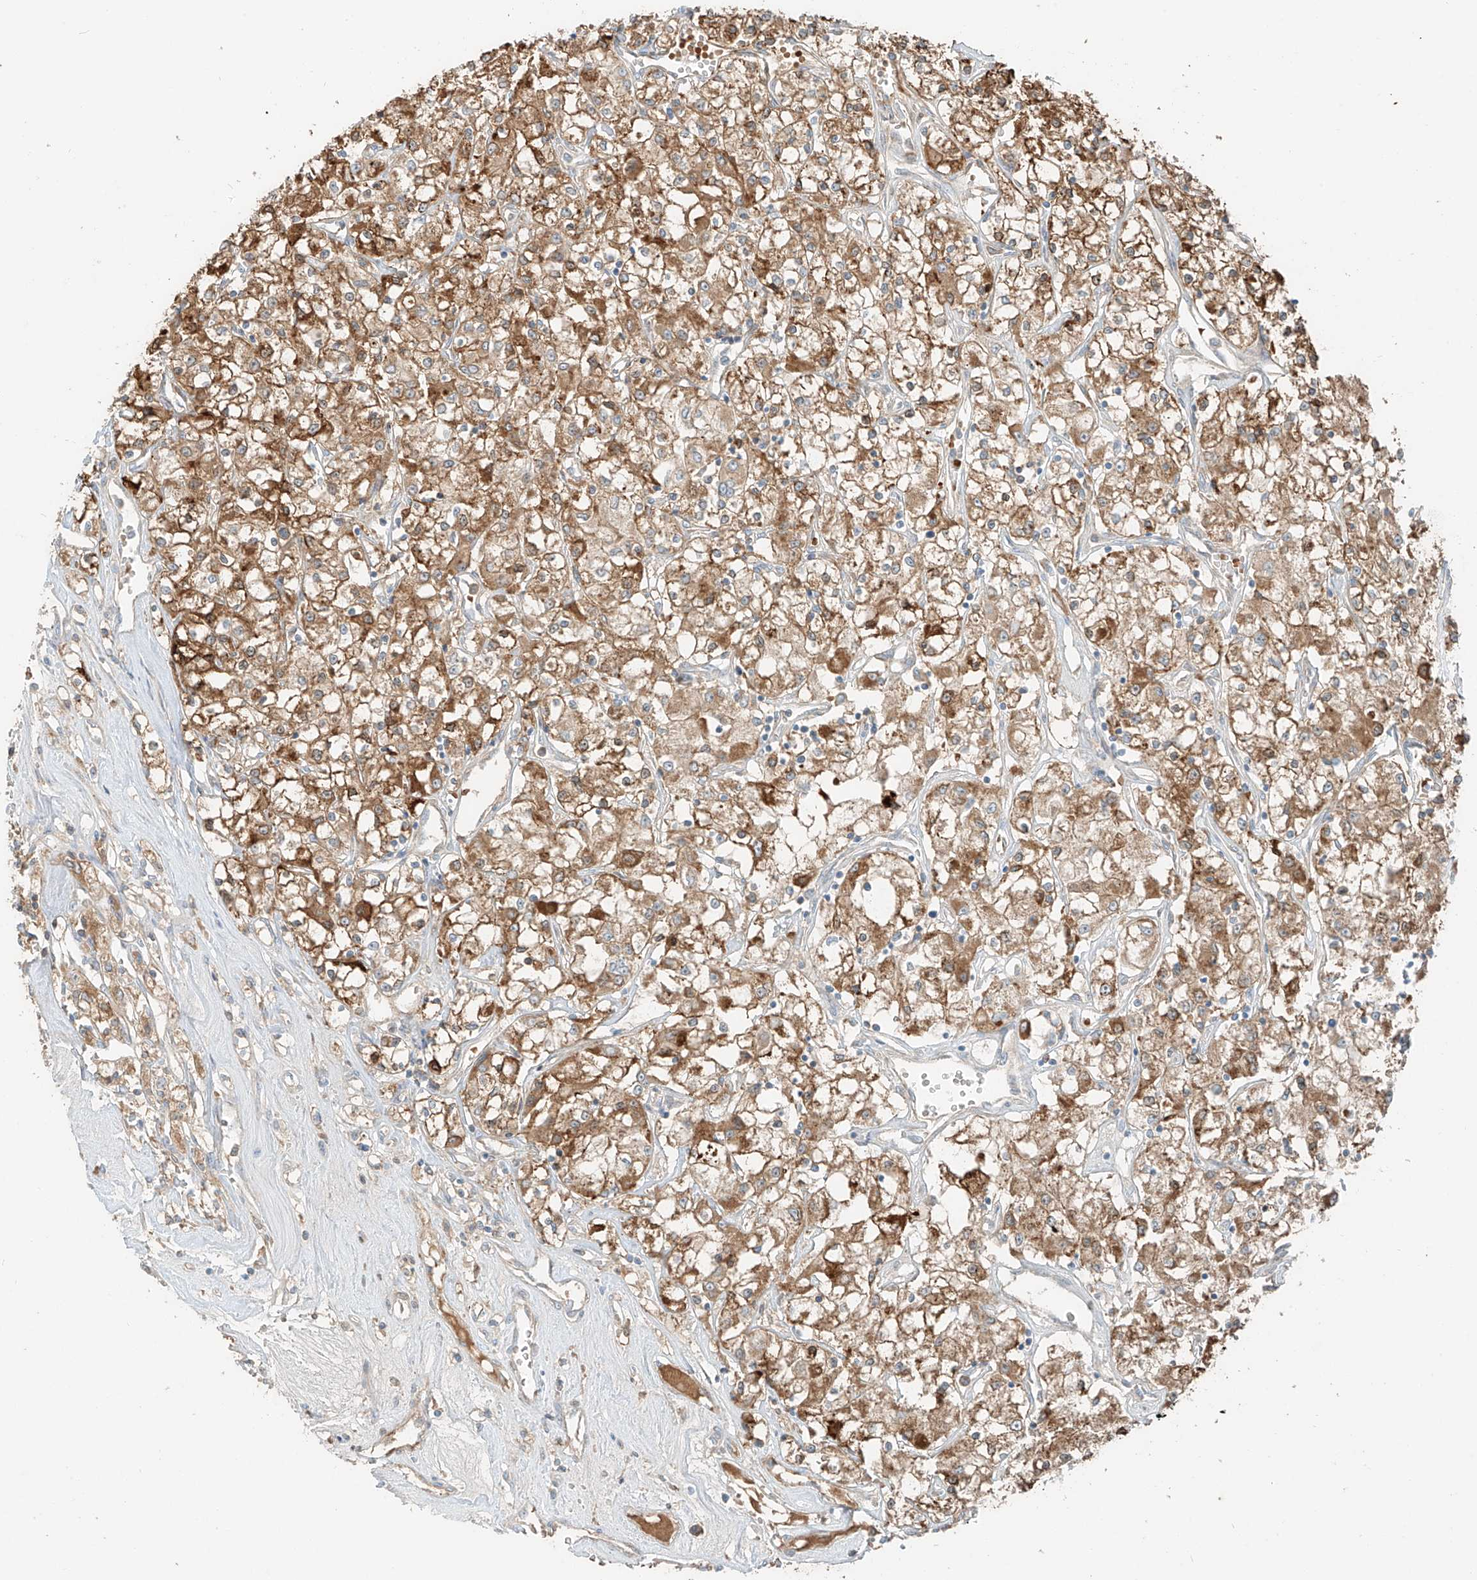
{"staining": {"intensity": "moderate", "quantity": ">75%", "location": "cytoplasmic/membranous"}, "tissue": "renal cancer", "cell_type": "Tumor cells", "image_type": "cancer", "snomed": [{"axis": "morphology", "description": "Adenocarcinoma, NOS"}, {"axis": "topography", "description": "Kidney"}], "caption": "Protein positivity by immunohistochemistry (IHC) reveals moderate cytoplasmic/membranous staining in about >75% of tumor cells in renal adenocarcinoma.", "gene": "FSTL1", "patient": {"sex": "female", "age": 59}}